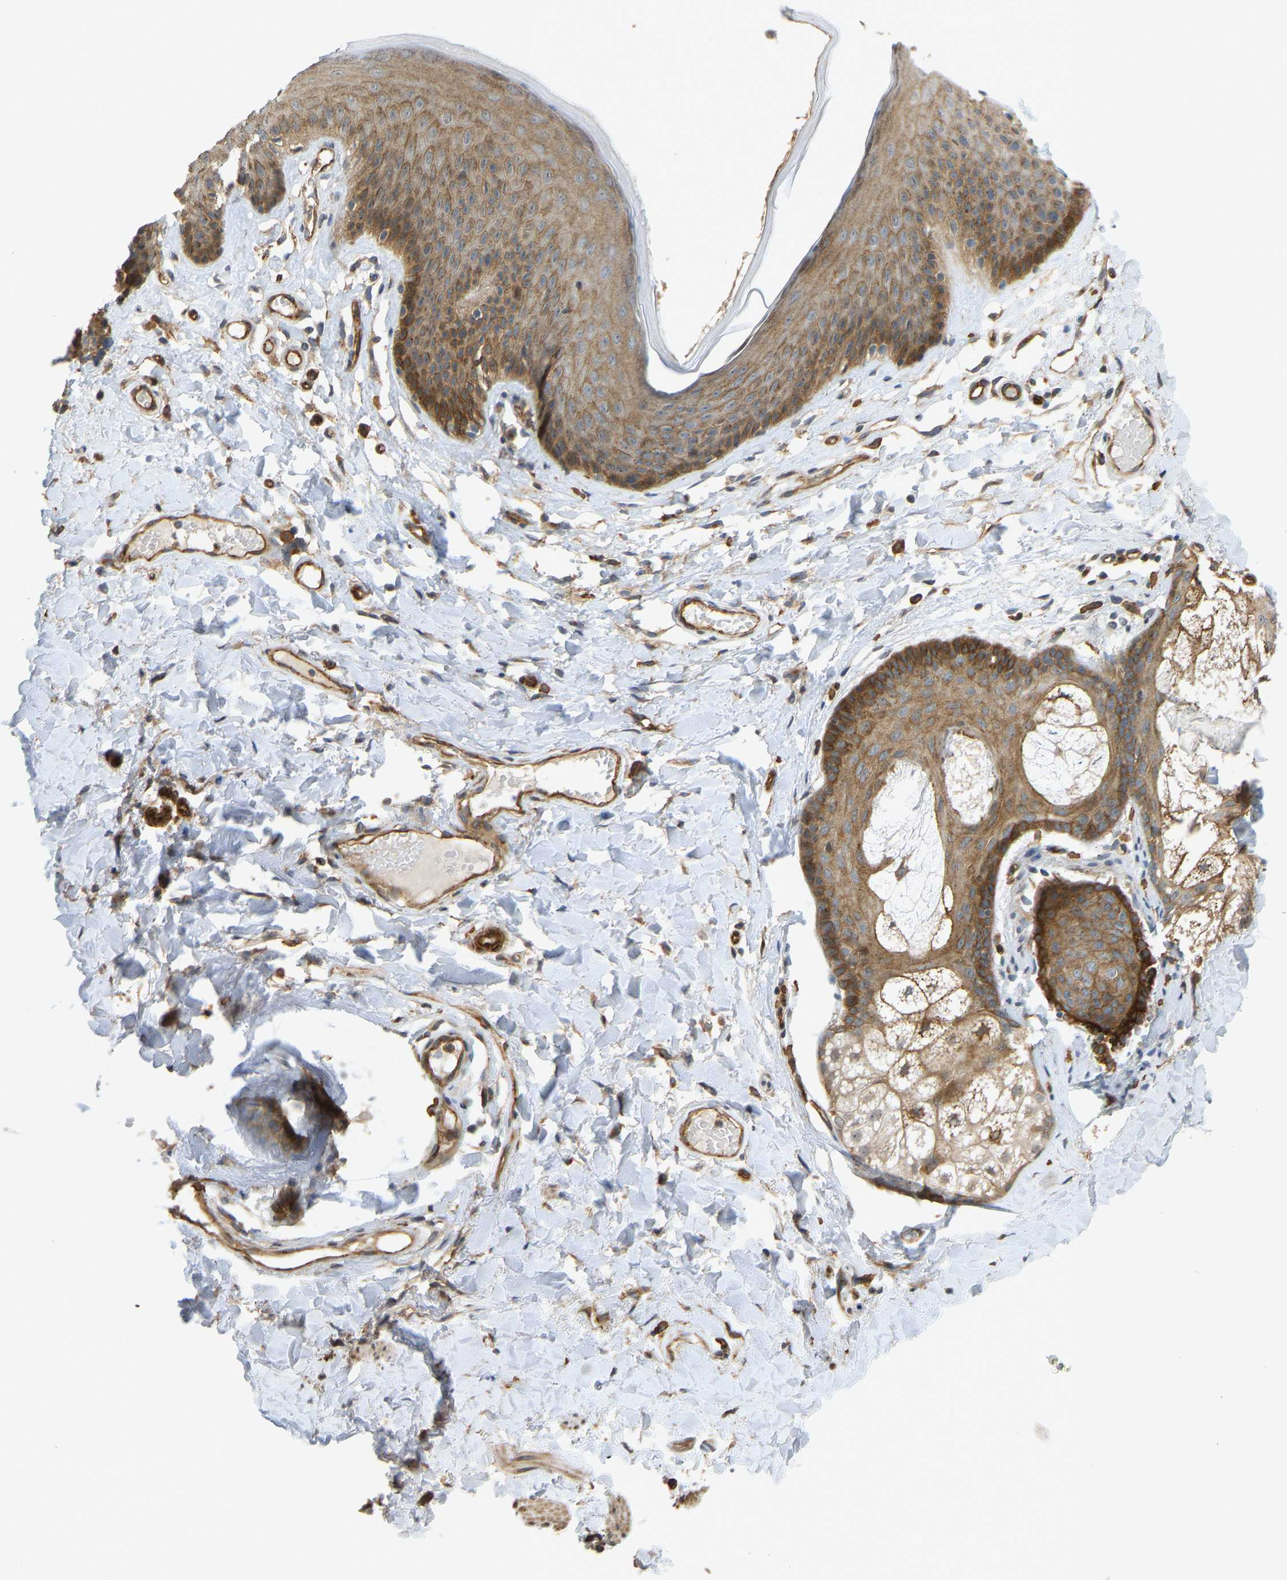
{"staining": {"intensity": "moderate", "quantity": ">75%", "location": "cytoplasmic/membranous"}, "tissue": "skin", "cell_type": "Epidermal cells", "image_type": "normal", "snomed": [{"axis": "morphology", "description": "Normal tissue, NOS"}, {"axis": "topography", "description": "Vulva"}], "caption": "Skin stained with immunohistochemistry (IHC) demonstrates moderate cytoplasmic/membranous positivity in approximately >75% of epidermal cells. (IHC, brightfield microscopy, high magnification).", "gene": "KIAA1671", "patient": {"sex": "female", "age": 73}}